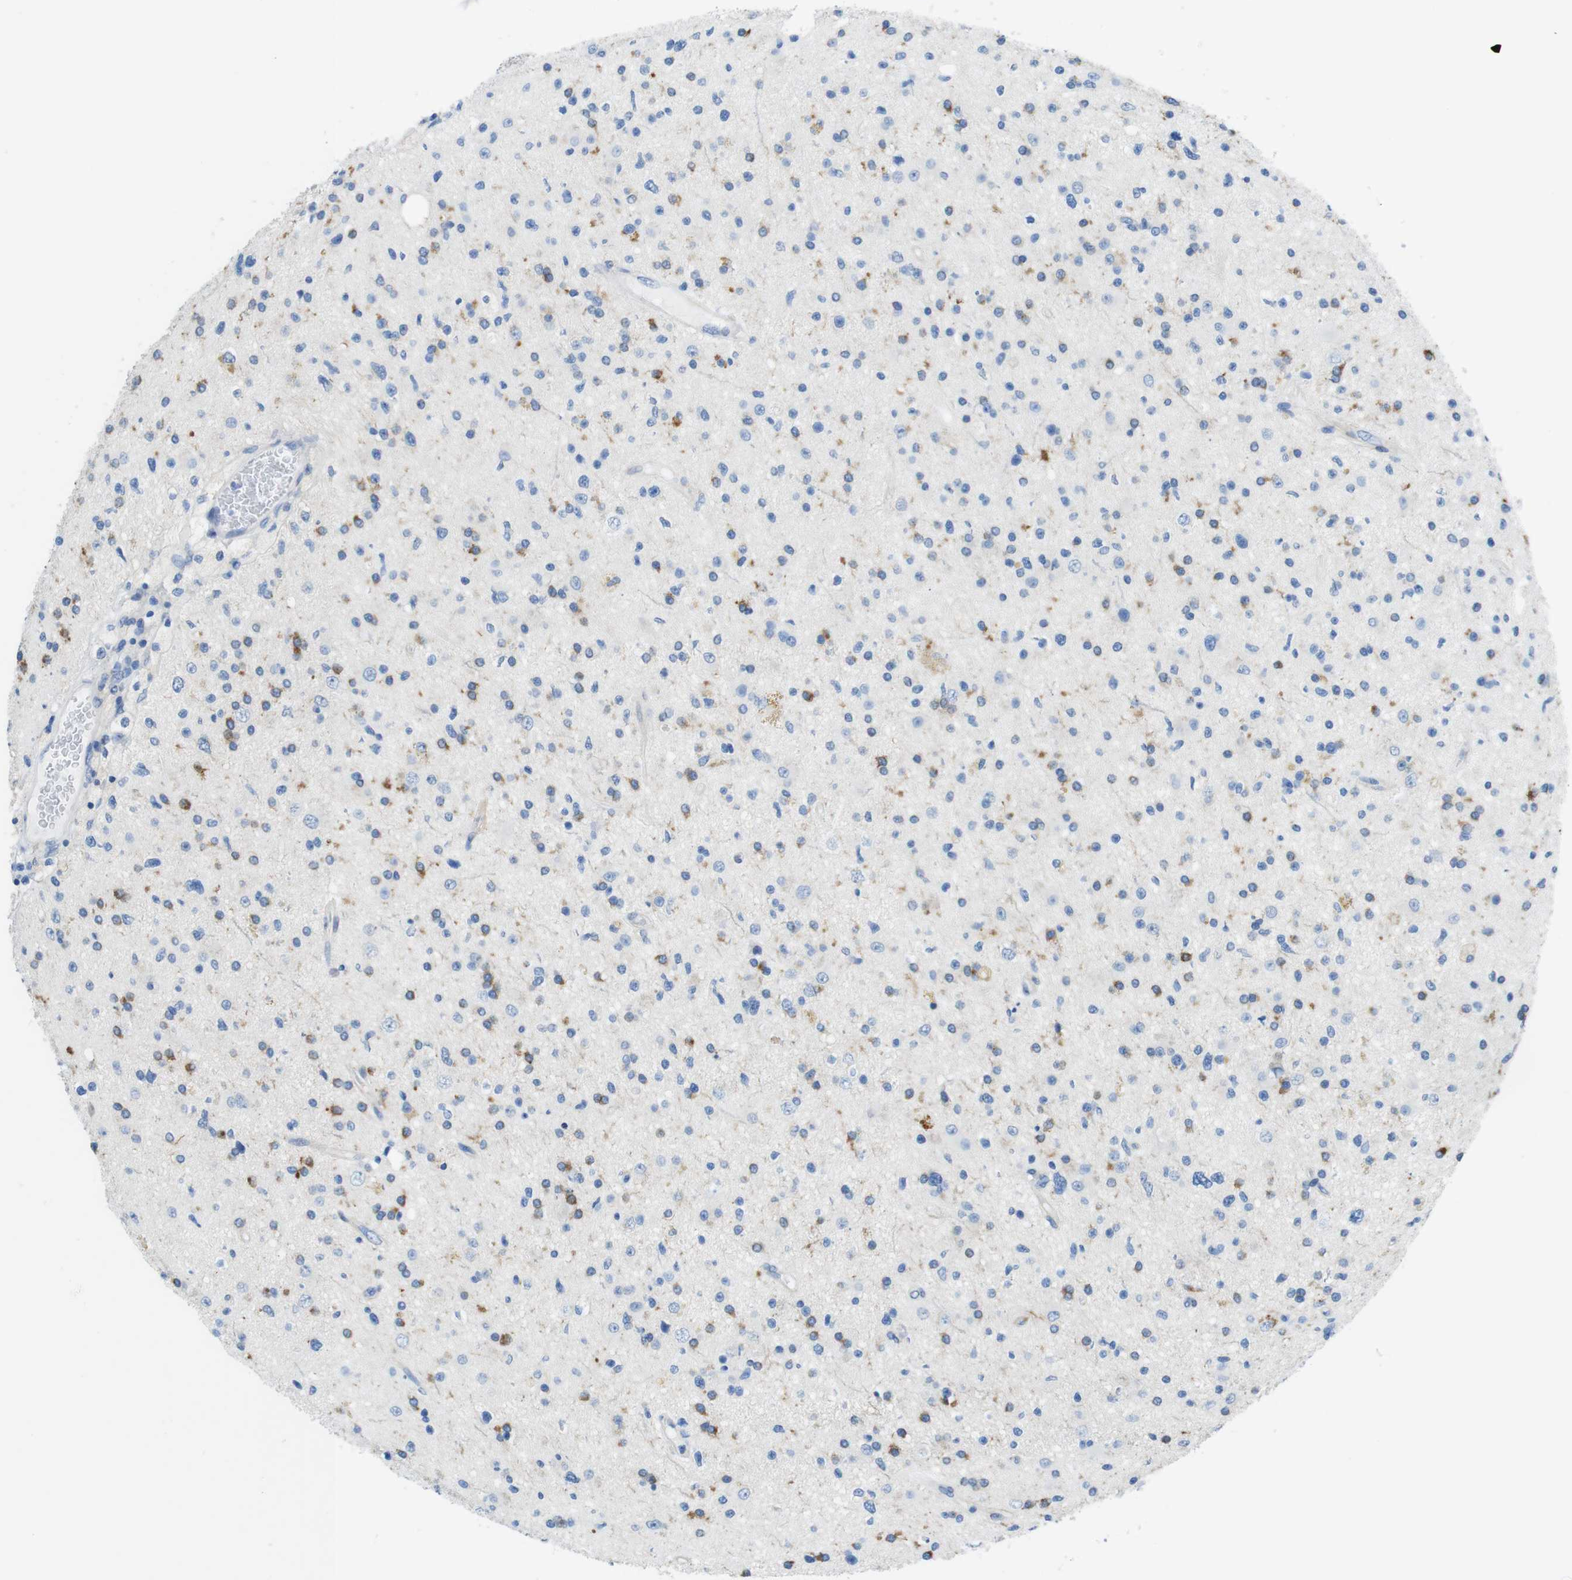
{"staining": {"intensity": "moderate", "quantity": "<25%", "location": "cytoplasmic/membranous"}, "tissue": "glioma", "cell_type": "Tumor cells", "image_type": "cancer", "snomed": [{"axis": "morphology", "description": "Glioma, malignant, High grade"}, {"axis": "topography", "description": "Brain"}], "caption": "High-power microscopy captured an immunohistochemistry micrograph of glioma, revealing moderate cytoplasmic/membranous expression in about <25% of tumor cells.", "gene": "CLMN", "patient": {"sex": "male", "age": 33}}